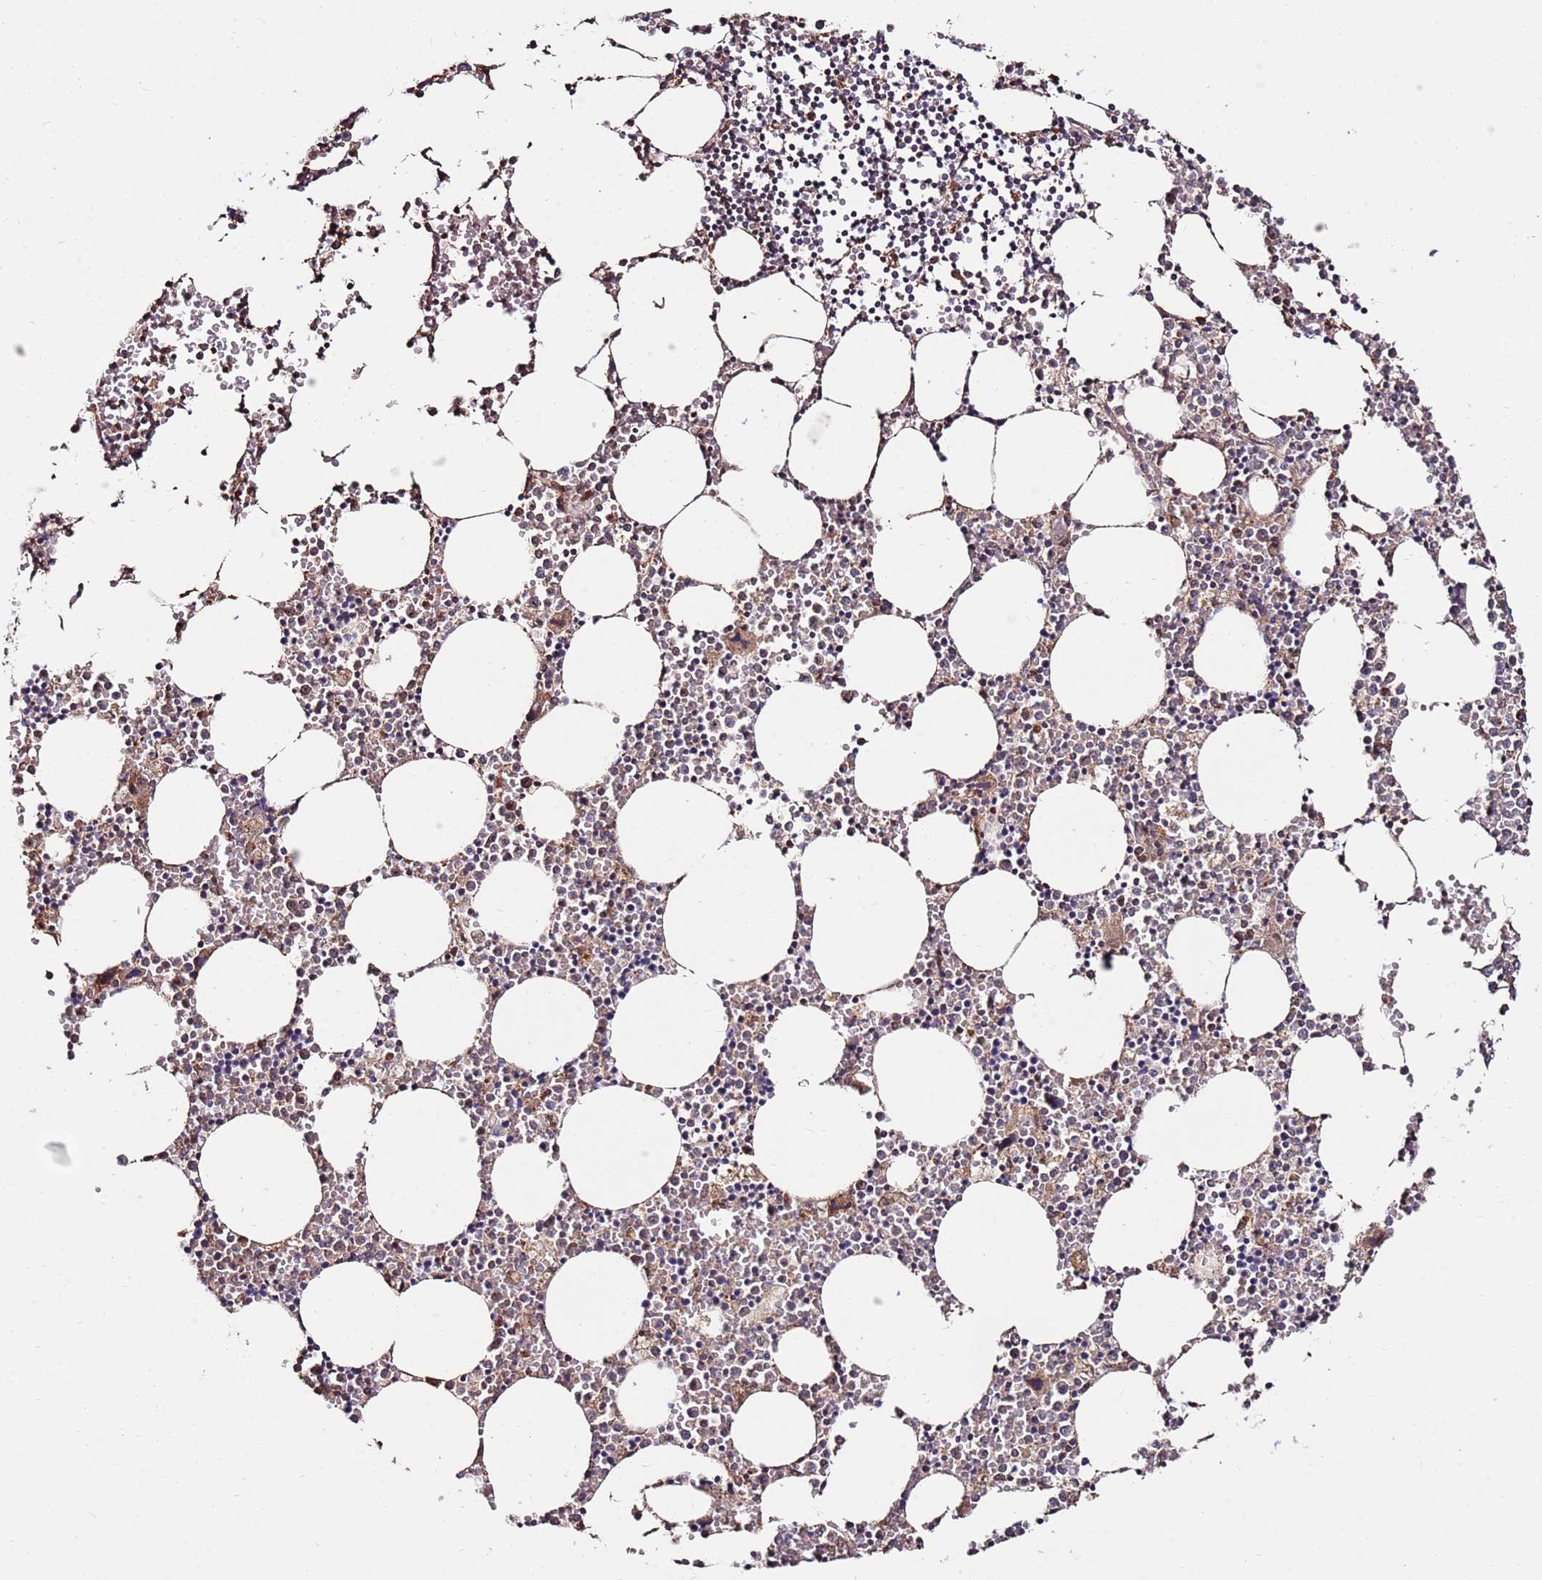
{"staining": {"intensity": "moderate", "quantity": "25%-75%", "location": "cytoplasmic/membranous"}, "tissue": "bone marrow", "cell_type": "Hematopoietic cells", "image_type": "normal", "snomed": [{"axis": "morphology", "description": "Normal tissue, NOS"}, {"axis": "topography", "description": "Bone marrow"}], "caption": "Immunohistochemical staining of benign human bone marrow exhibits 25%-75% levels of moderate cytoplasmic/membranous protein staining in approximately 25%-75% of hematopoietic cells. The protein of interest is stained brown, and the nuclei are stained in blue (DAB (3,3'-diaminobenzidine) IHC with brightfield microscopy, high magnification).", "gene": "KIF25", "patient": {"sex": "female", "age": 64}}